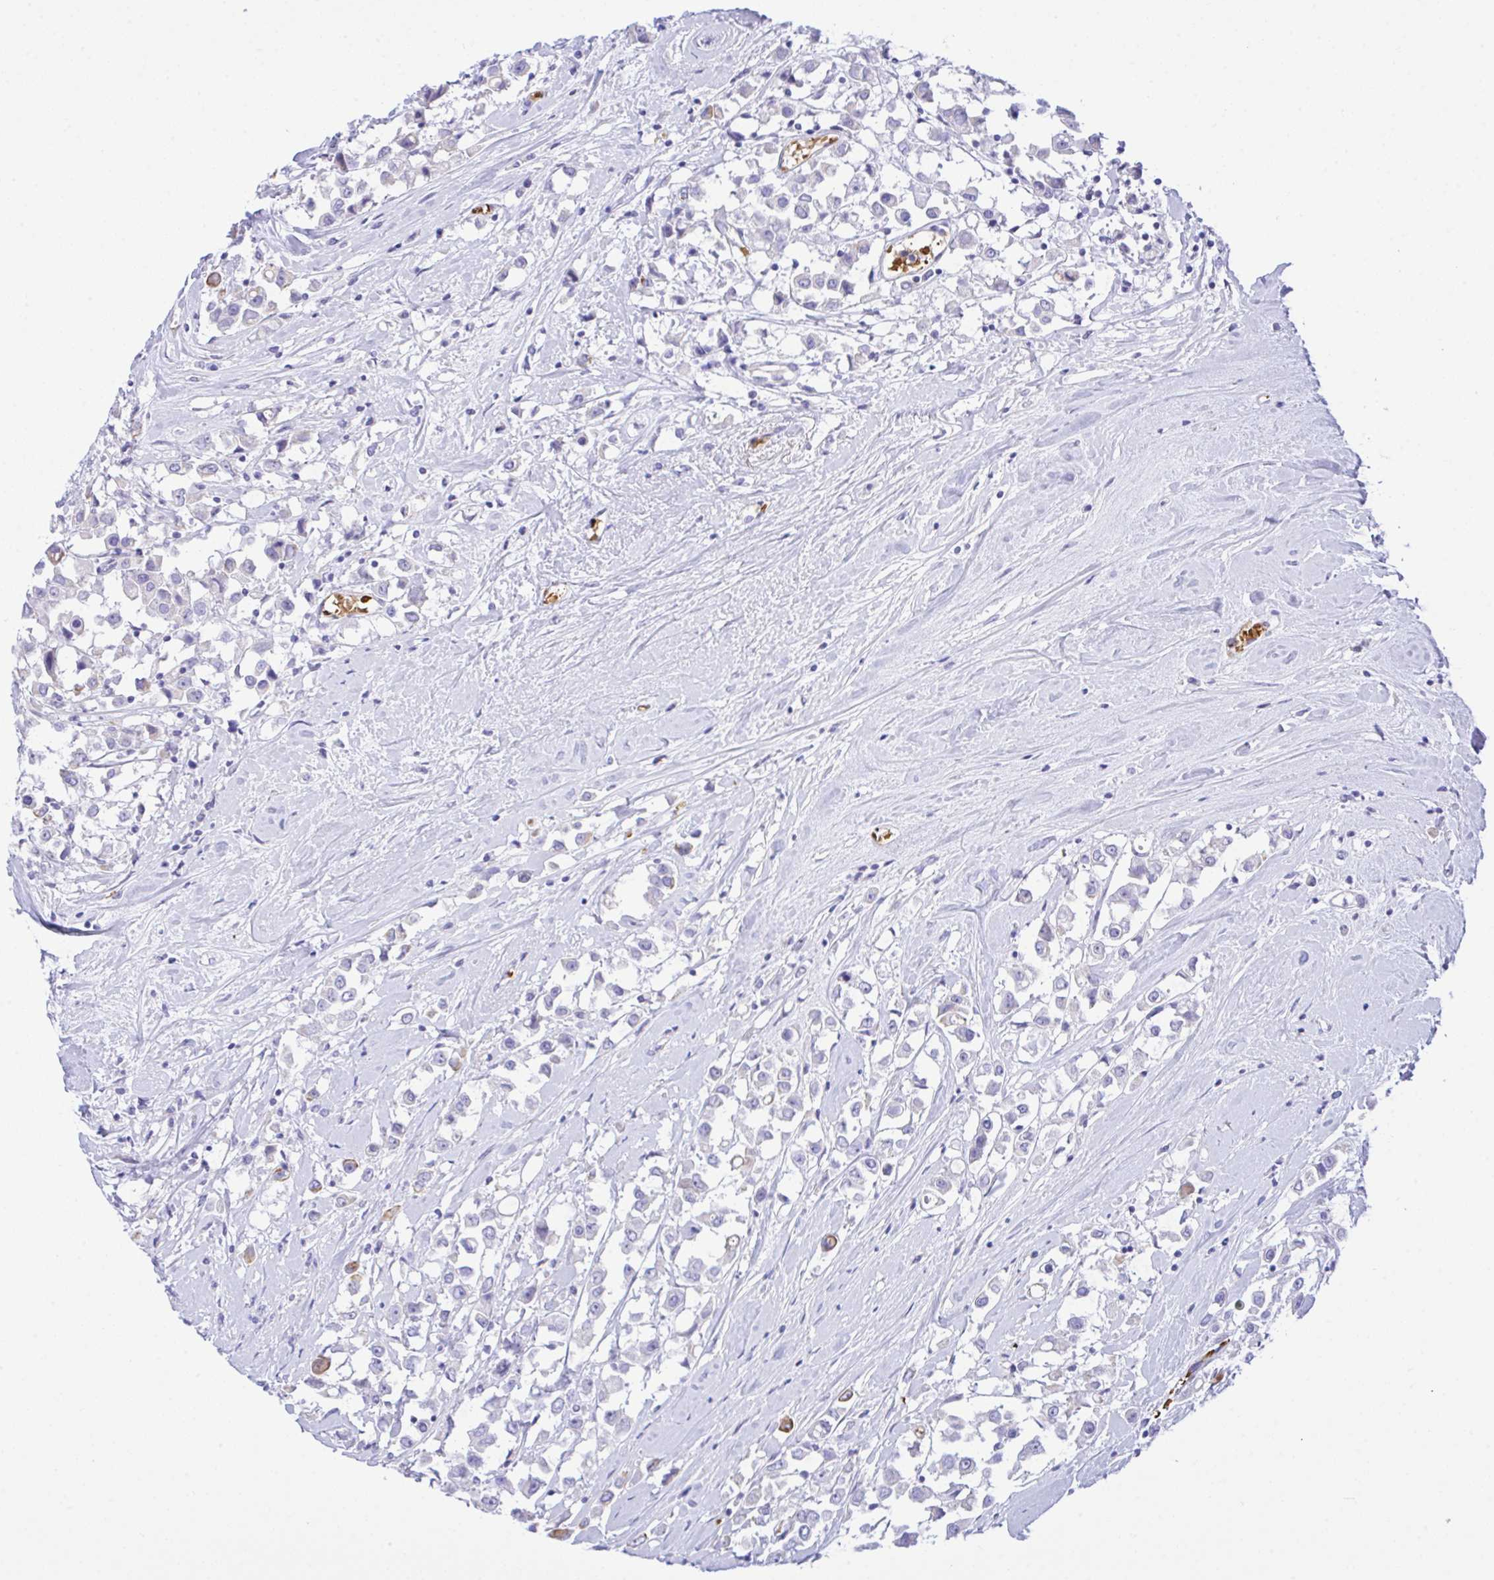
{"staining": {"intensity": "weak", "quantity": "<25%", "location": "cytoplasmic/membranous"}, "tissue": "breast cancer", "cell_type": "Tumor cells", "image_type": "cancer", "snomed": [{"axis": "morphology", "description": "Duct carcinoma"}, {"axis": "topography", "description": "Breast"}], "caption": "Immunohistochemistry photomicrograph of neoplastic tissue: human invasive ductal carcinoma (breast) stained with DAB (3,3'-diaminobenzidine) shows no significant protein expression in tumor cells.", "gene": "ZNF221", "patient": {"sex": "female", "age": 61}}